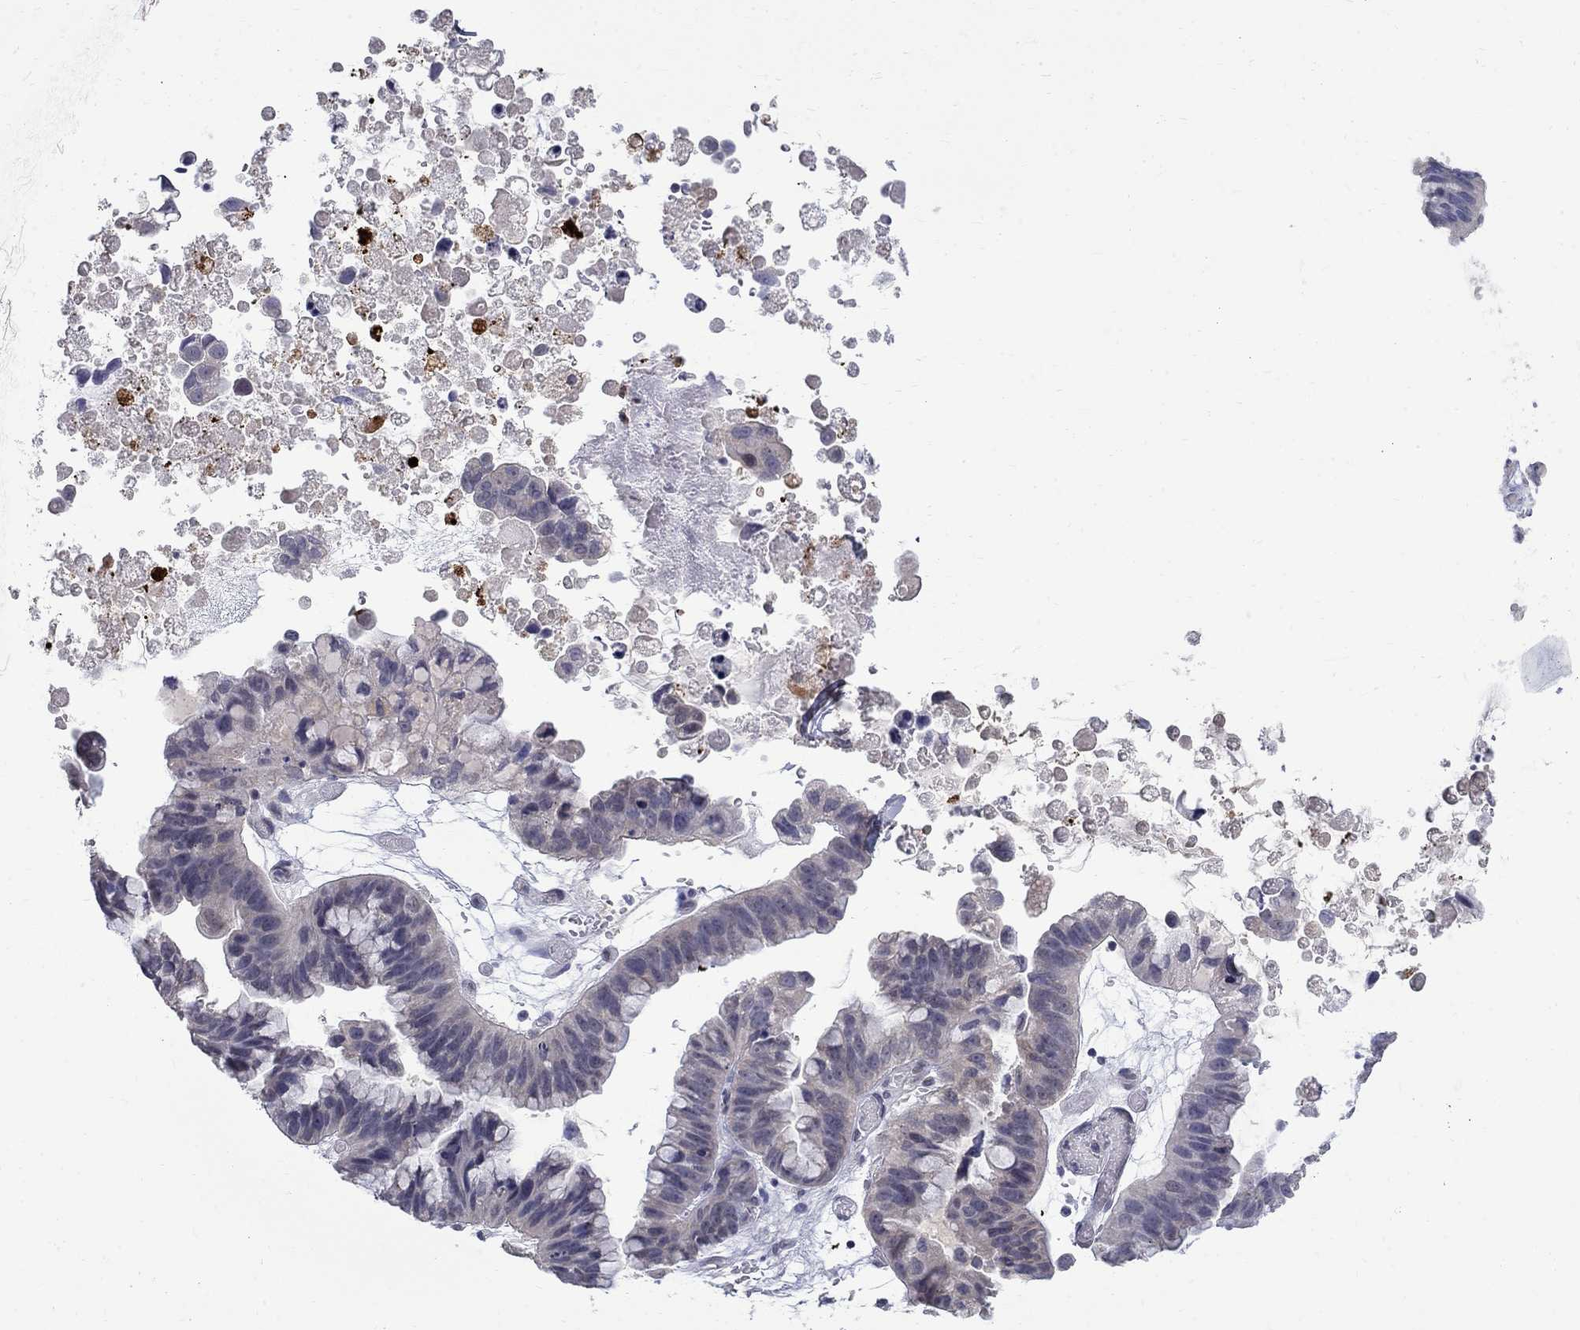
{"staining": {"intensity": "negative", "quantity": "none", "location": "none"}, "tissue": "ovarian cancer", "cell_type": "Tumor cells", "image_type": "cancer", "snomed": [{"axis": "morphology", "description": "Cystadenocarcinoma, mucinous, NOS"}, {"axis": "topography", "description": "Ovary"}], "caption": "This is an IHC photomicrograph of human mucinous cystadenocarcinoma (ovarian). There is no expression in tumor cells.", "gene": "PCBP3", "patient": {"sex": "female", "age": 76}}